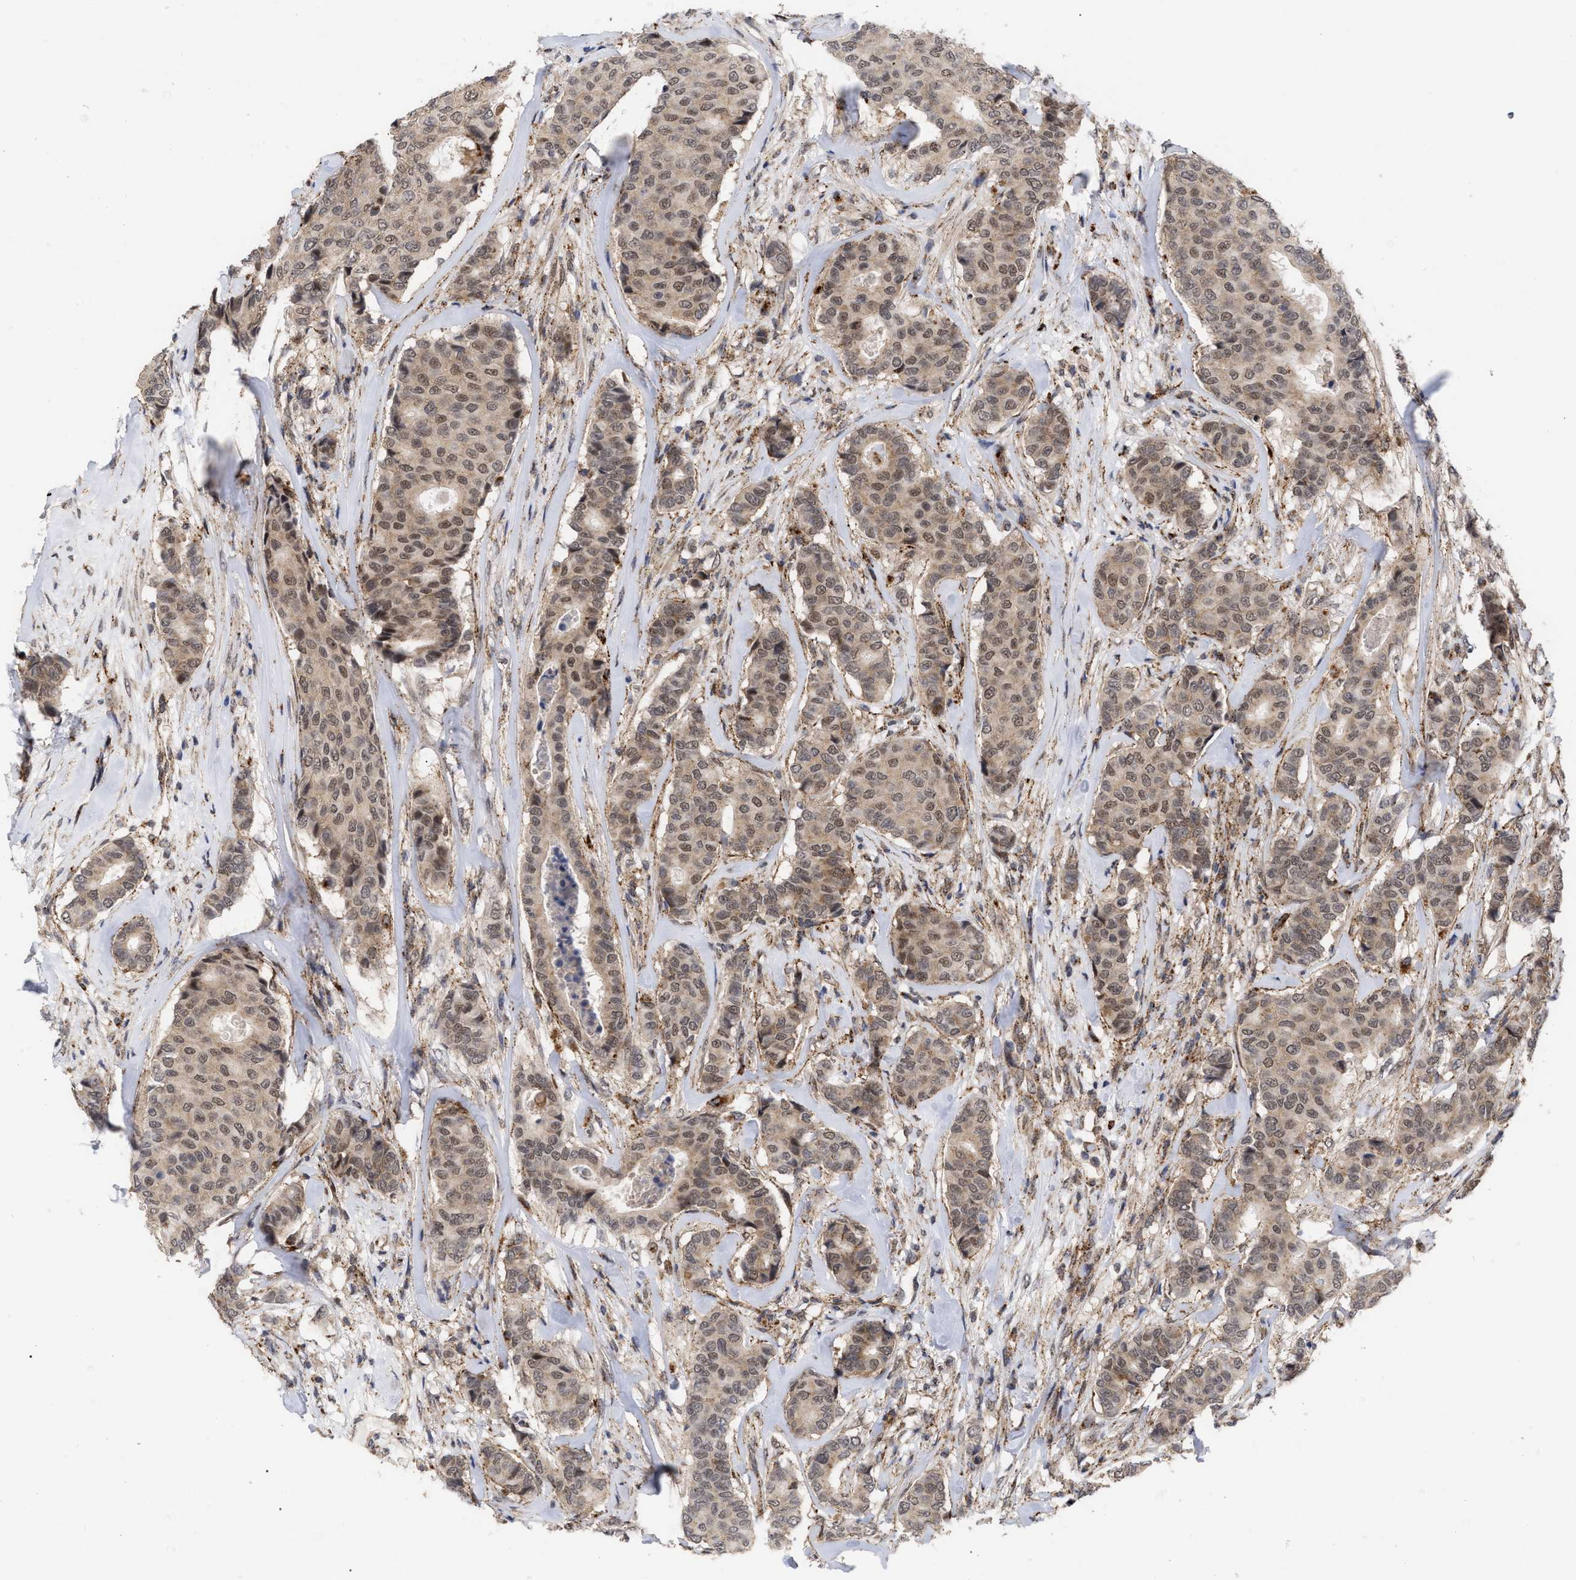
{"staining": {"intensity": "moderate", "quantity": ">75%", "location": "nuclear"}, "tissue": "breast cancer", "cell_type": "Tumor cells", "image_type": "cancer", "snomed": [{"axis": "morphology", "description": "Duct carcinoma"}, {"axis": "topography", "description": "Breast"}], "caption": "Immunohistochemical staining of breast cancer (intraductal carcinoma) exhibits moderate nuclear protein positivity in approximately >75% of tumor cells. Nuclei are stained in blue.", "gene": "UPF1", "patient": {"sex": "female", "age": 75}}